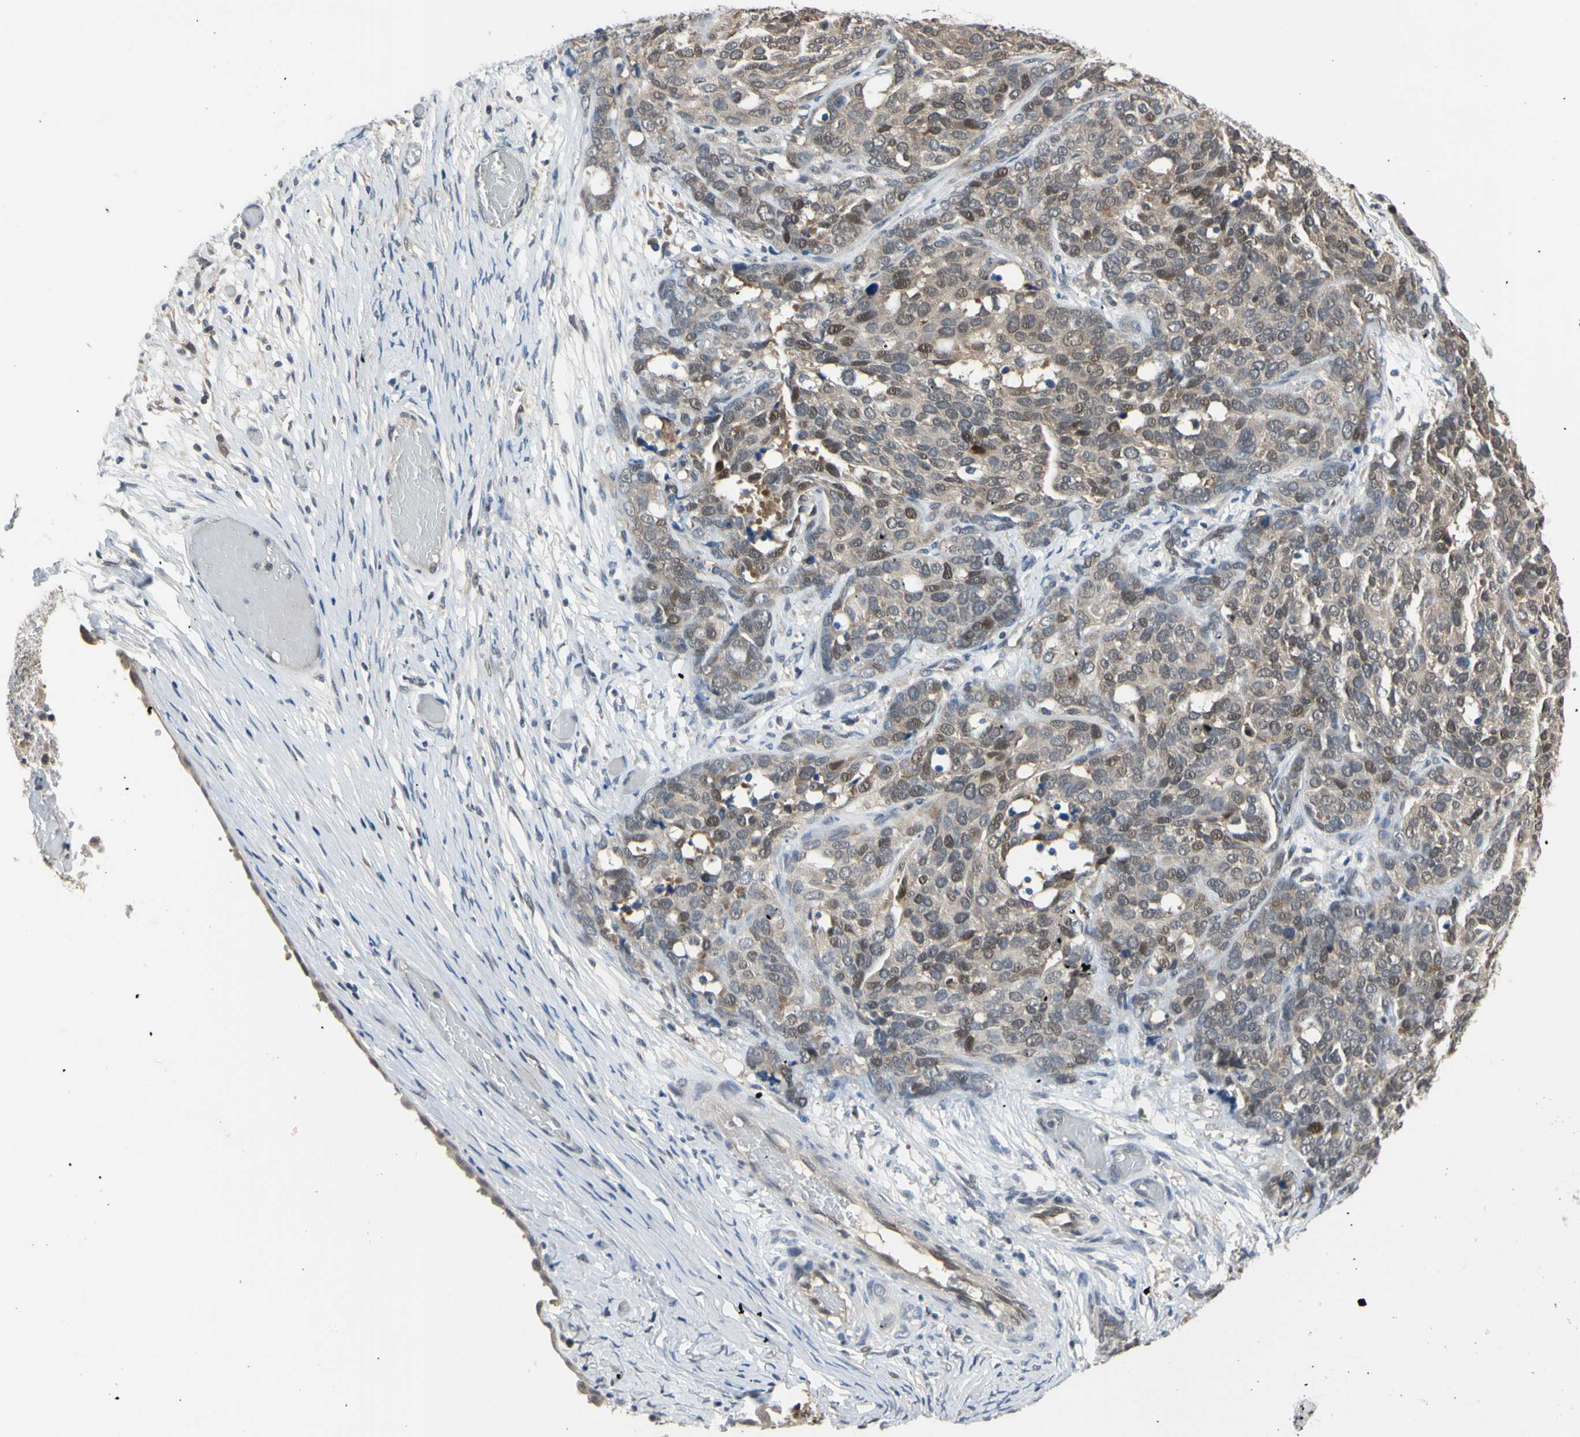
{"staining": {"intensity": "moderate", "quantity": "25%-75%", "location": "cytoplasmic/membranous,nuclear"}, "tissue": "ovarian cancer", "cell_type": "Tumor cells", "image_type": "cancer", "snomed": [{"axis": "morphology", "description": "Cystadenocarcinoma, serous, NOS"}, {"axis": "topography", "description": "Ovary"}], "caption": "A high-resolution histopathology image shows immunohistochemistry (IHC) staining of ovarian cancer, which shows moderate cytoplasmic/membranous and nuclear expression in about 25%-75% of tumor cells.", "gene": "HSPA4", "patient": {"sex": "female", "age": 44}}